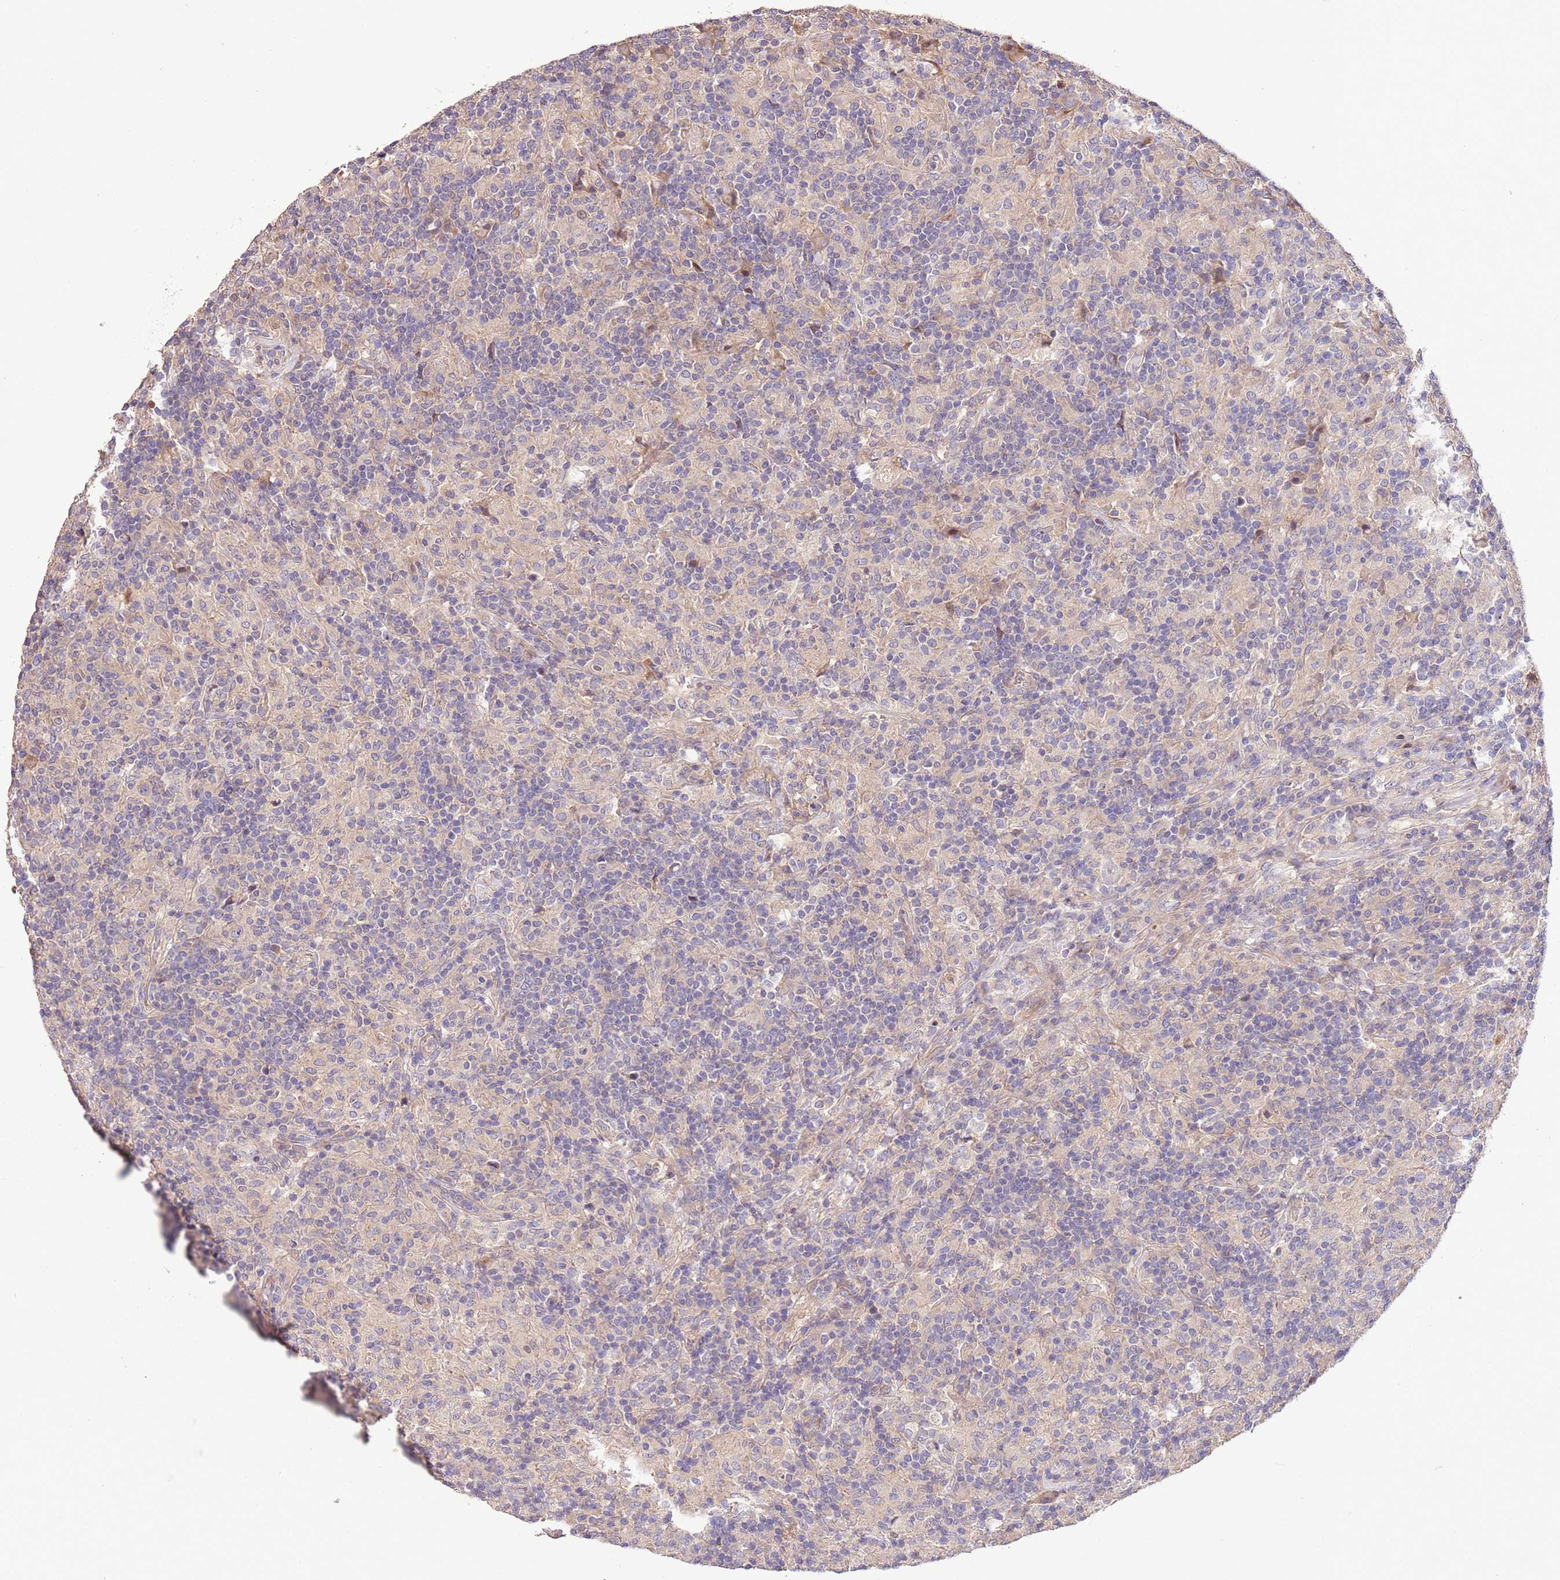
{"staining": {"intensity": "negative", "quantity": "none", "location": "none"}, "tissue": "lymphoma", "cell_type": "Tumor cells", "image_type": "cancer", "snomed": [{"axis": "morphology", "description": "Hodgkin's disease, NOS"}, {"axis": "topography", "description": "Lymph node"}], "caption": "This is an immunohistochemistry image of Hodgkin's disease. There is no expression in tumor cells.", "gene": "FAM89B", "patient": {"sex": "male", "age": 70}}